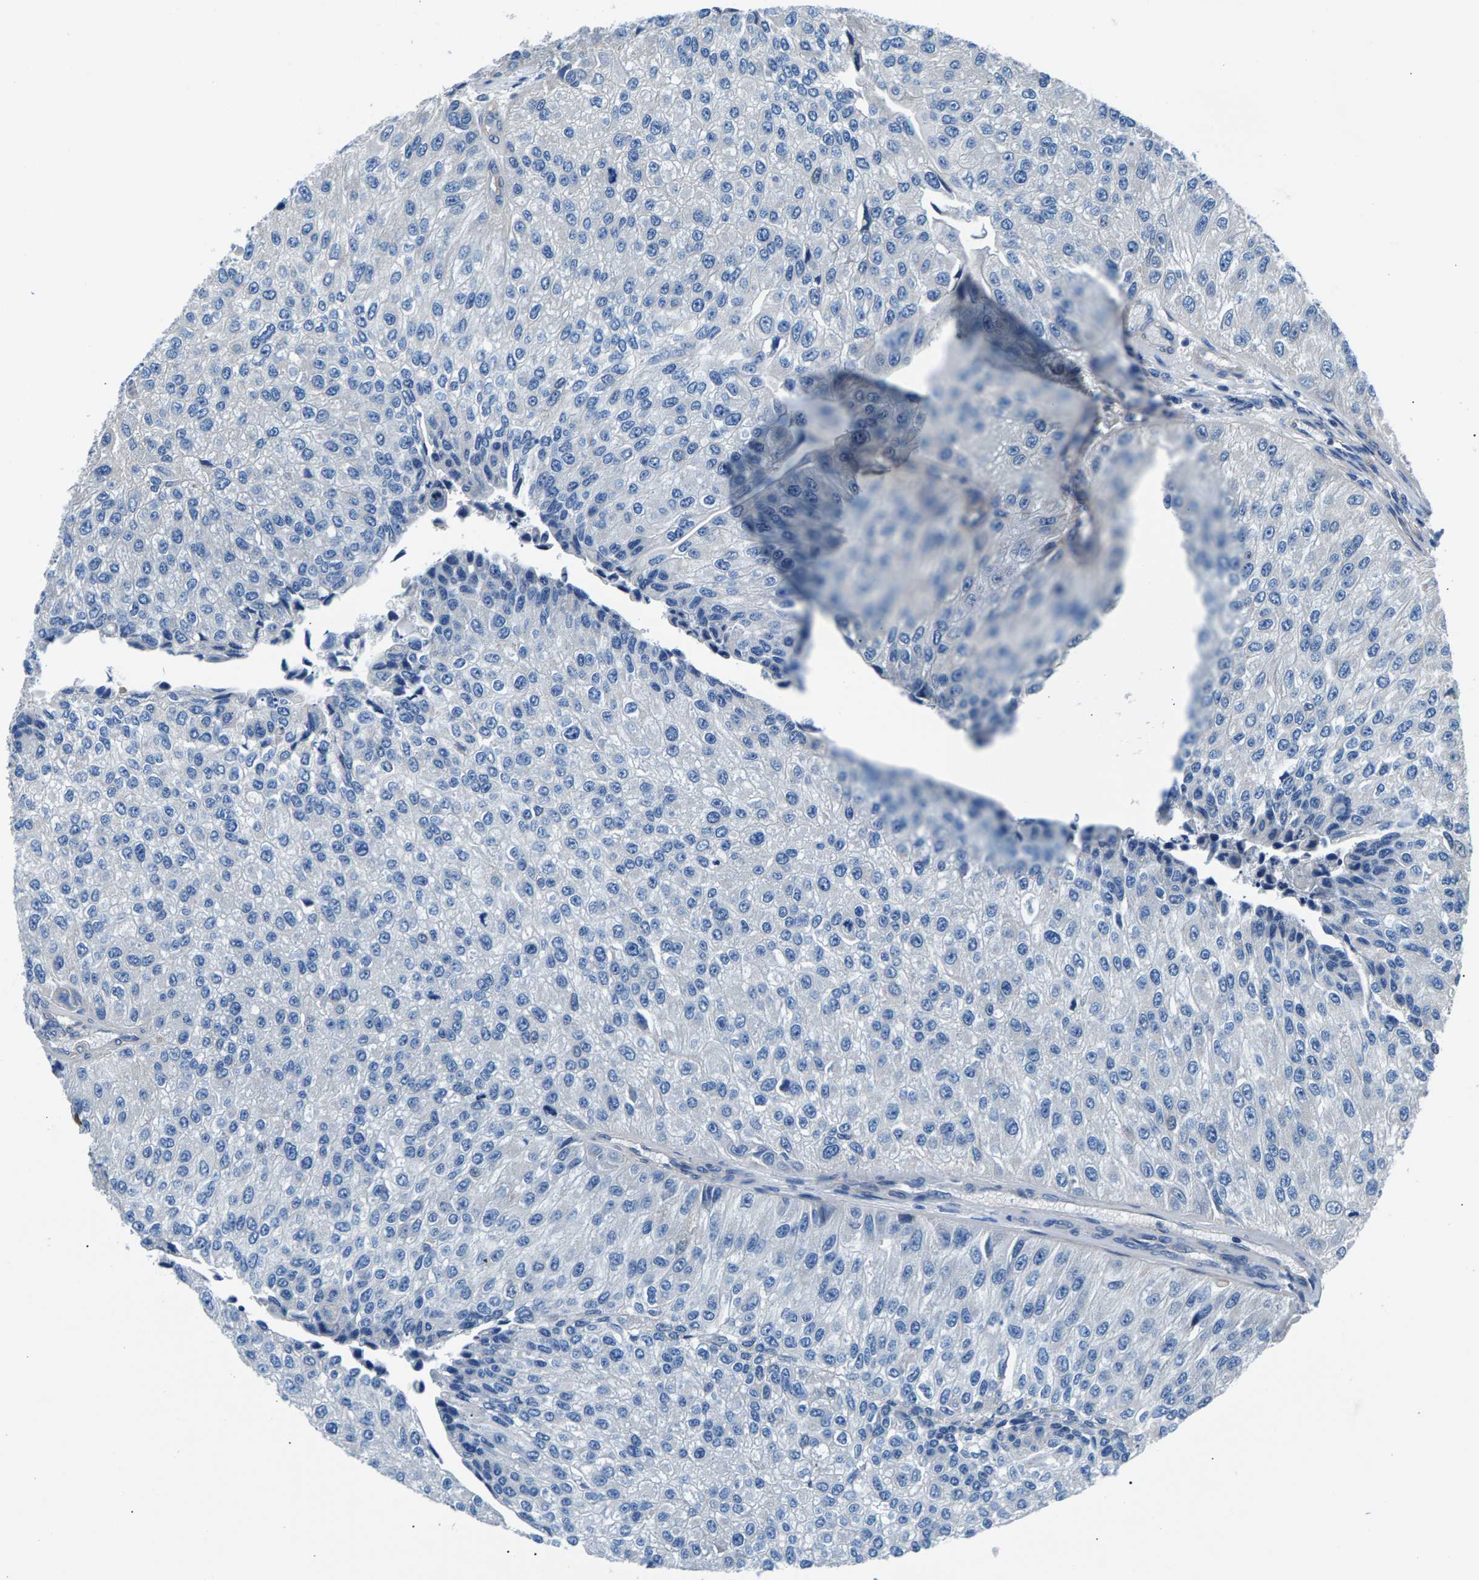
{"staining": {"intensity": "negative", "quantity": "none", "location": "none"}, "tissue": "urothelial cancer", "cell_type": "Tumor cells", "image_type": "cancer", "snomed": [{"axis": "morphology", "description": "Urothelial carcinoma, High grade"}, {"axis": "topography", "description": "Kidney"}, {"axis": "topography", "description": "Urinary bladder"}], "caption": "The micrograph displays no significant expression in tumor cells of high-grade urothelial carcinoma.", "gene": "CDRT4", "patient": {"sex": "male", "age": 77}}